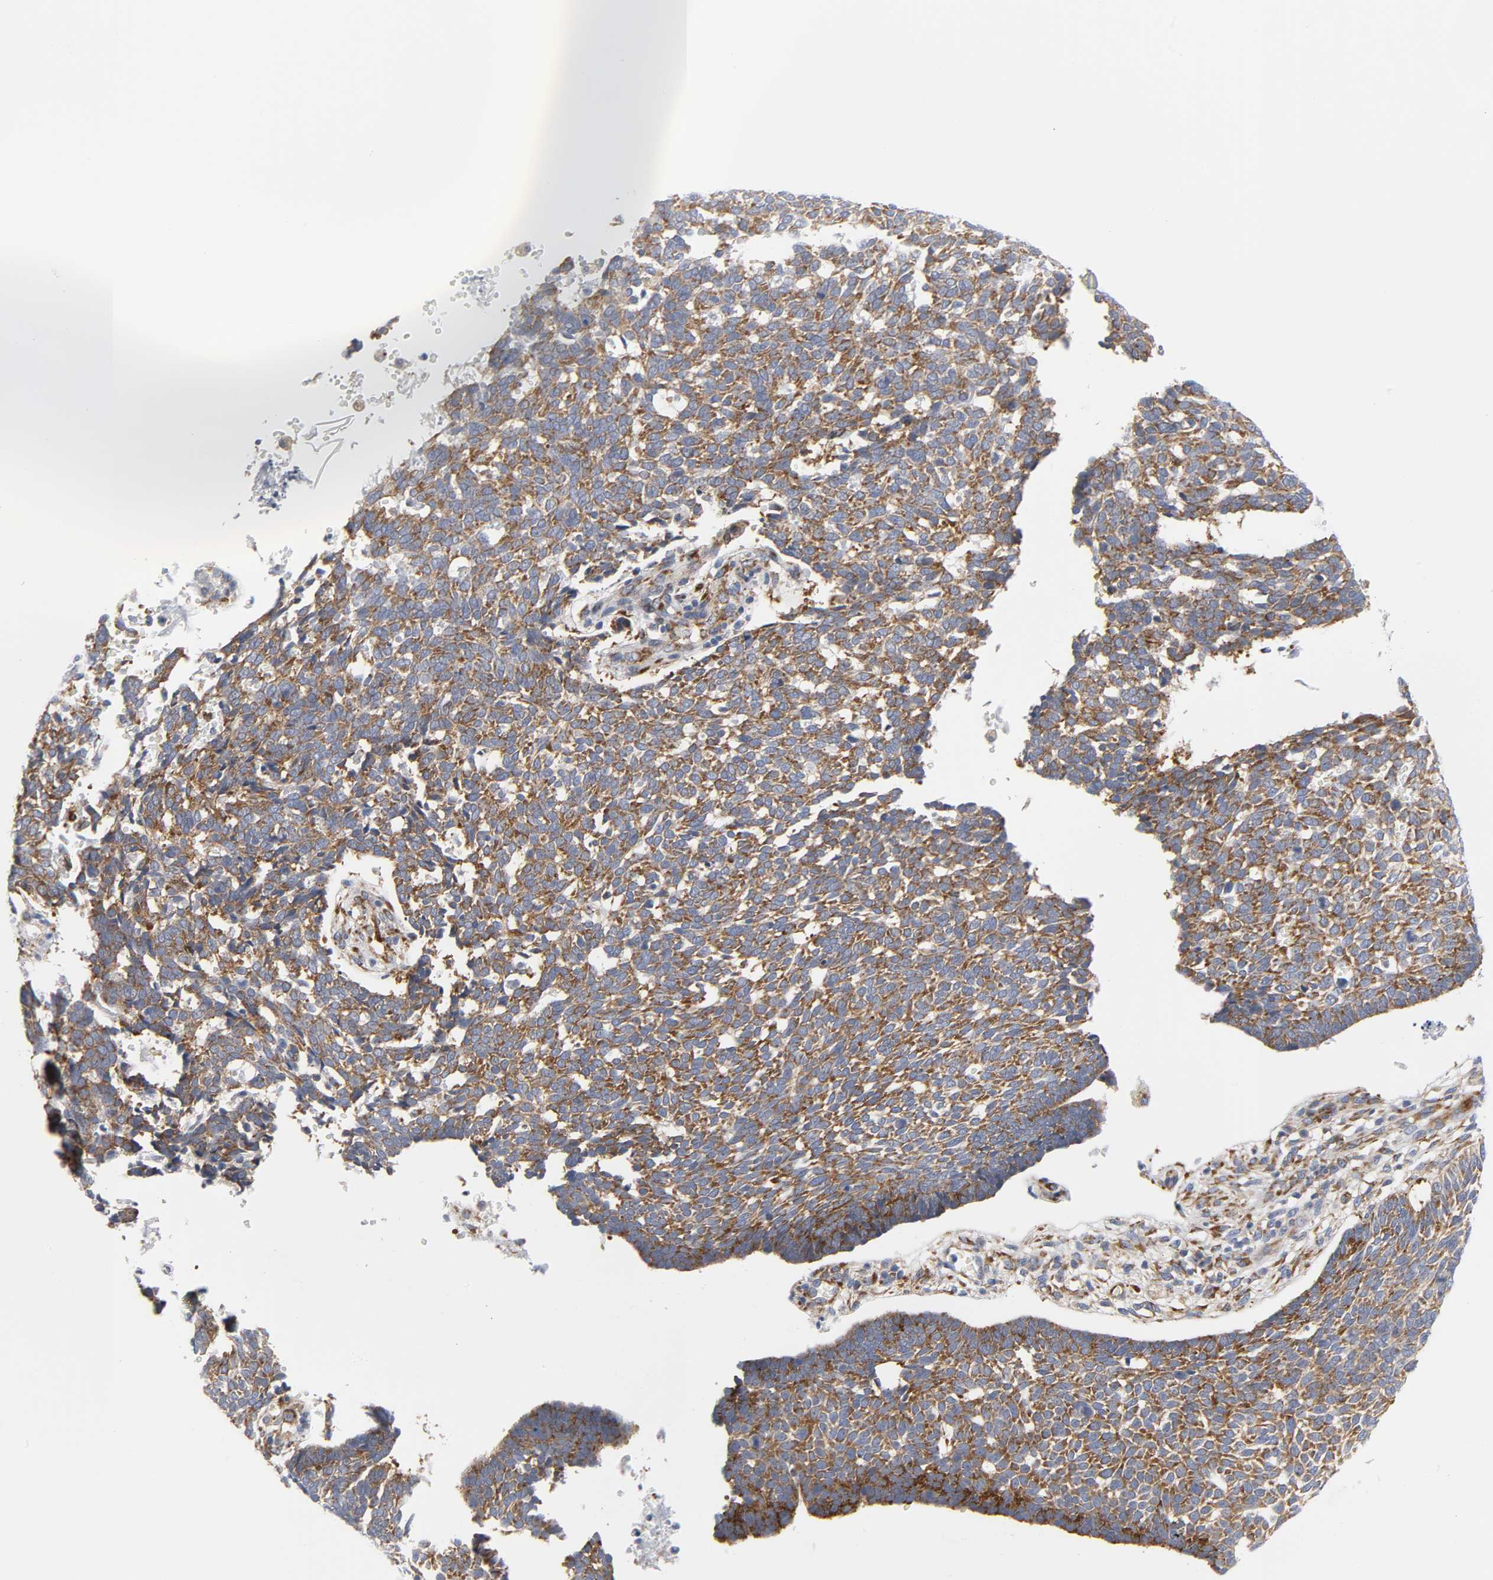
{"staining": {"intensity": "strong", "quantity": ">75%", "location": "cytoplasmic/membranous"}, "tissue": "skin cancer", "cell_type": "Tumor cells", "image_type": "cancer", "snomed": [{"axis": "morphology", "description": "Normal tissue, NOS"}, {"axis": "morphology", "description": "Basal cell carcinoma"}, {"axis": "topography", "description": "Skin"}], "caption": "Tumor cells display strong cytoplasmic/membranous expression in approximately >75% of cells in skin basal cell carcinoma.", "gene": "REL", "patient": {"sex": "male", "age": 87}}